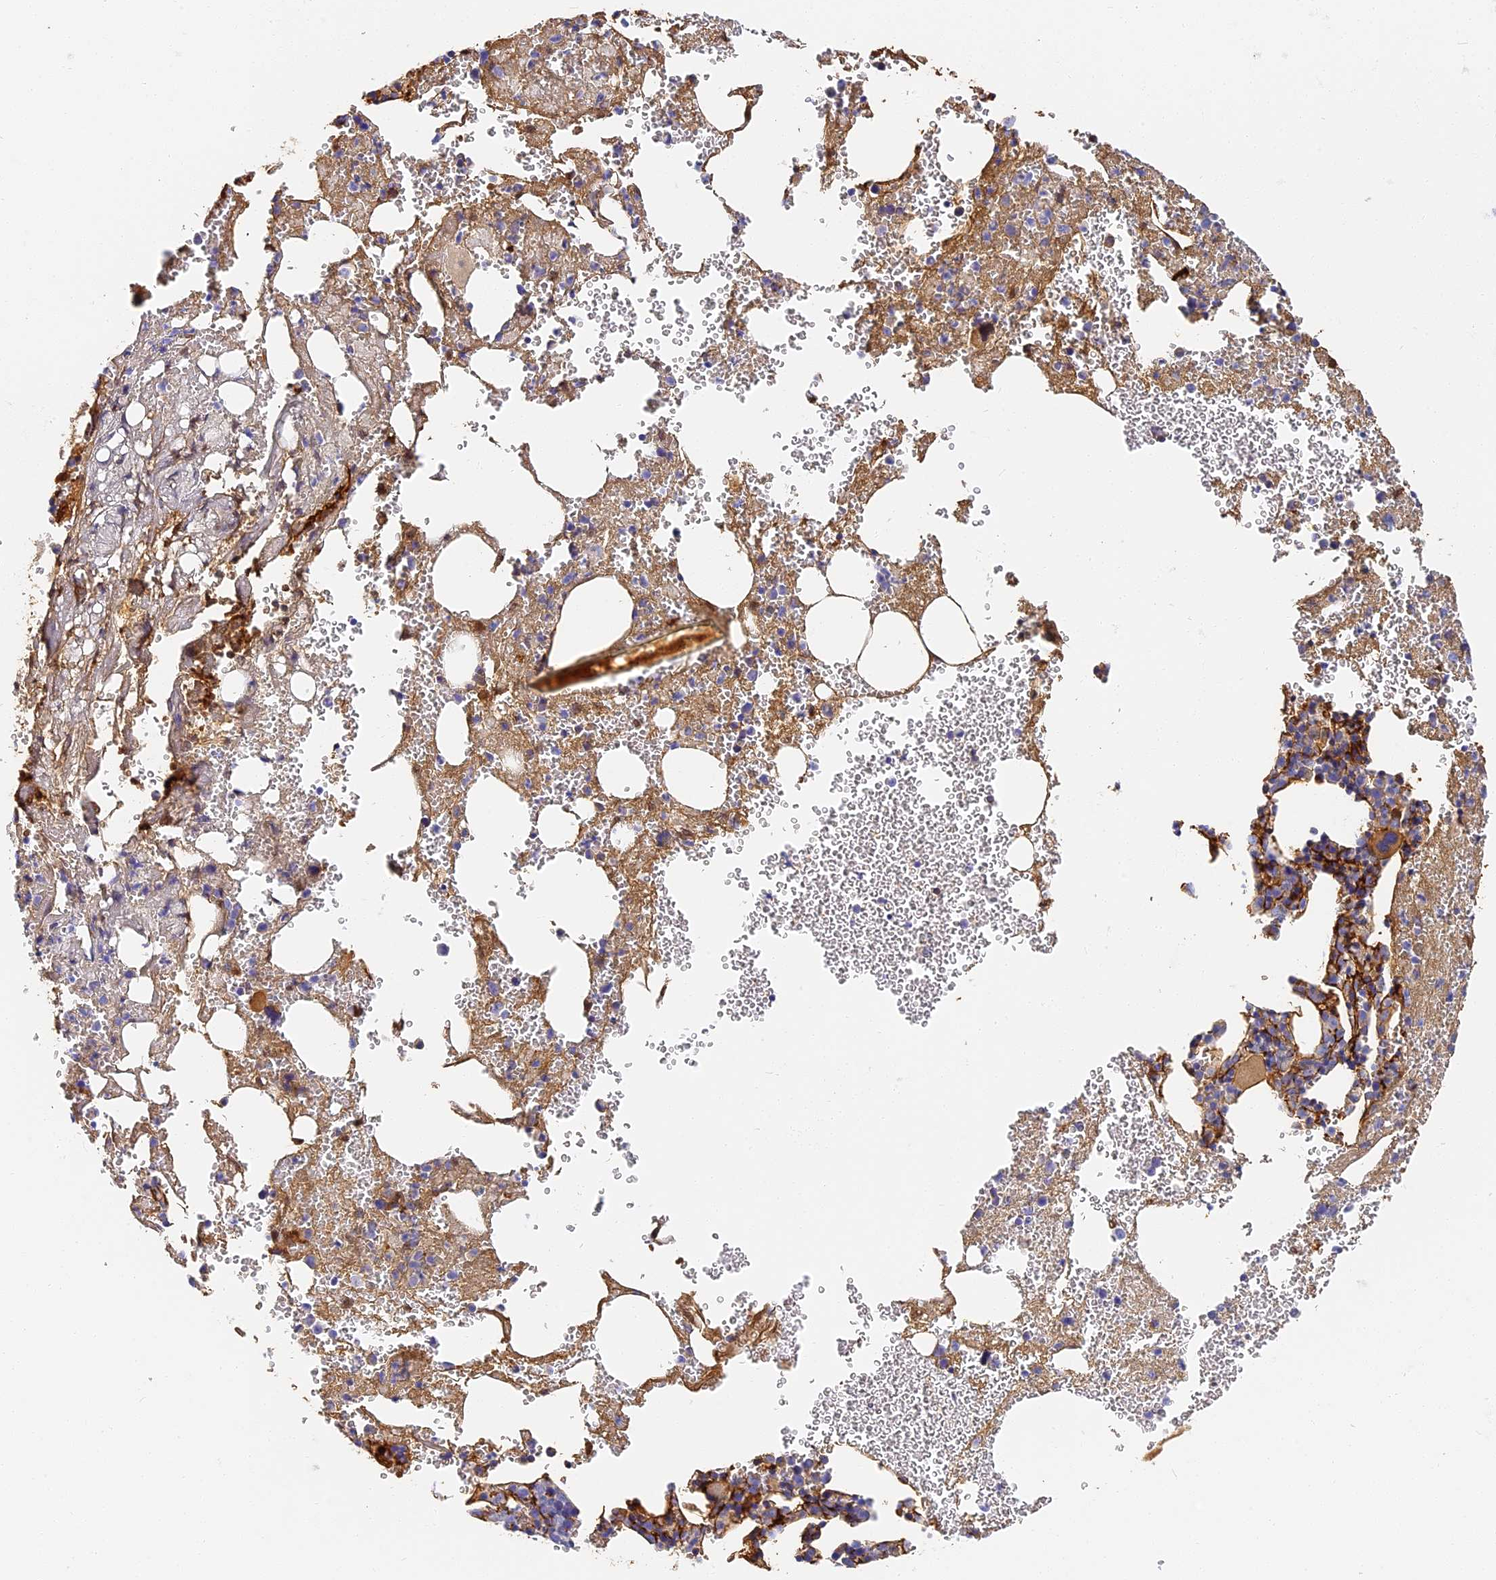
{"staining": {"intensity": "negative", "quantity": "none", "location": "none"}, "tissue": "bone marrow", "cell_type": "Hematopoietic cells", "image_type": "normal", "snomed": [{"axis": "morphology", "description": "Normal tissue, NOS"}, {"axis": "topography", "description": "Bone marrow"}], "caption": "IHC micrograph of unremarkable human bone marrow stained for a protein (brown), which exhibits no positivity in hematopoietic cells.", "gene": "ITIH1", "patient": {"sex": "male", "age": 61}}